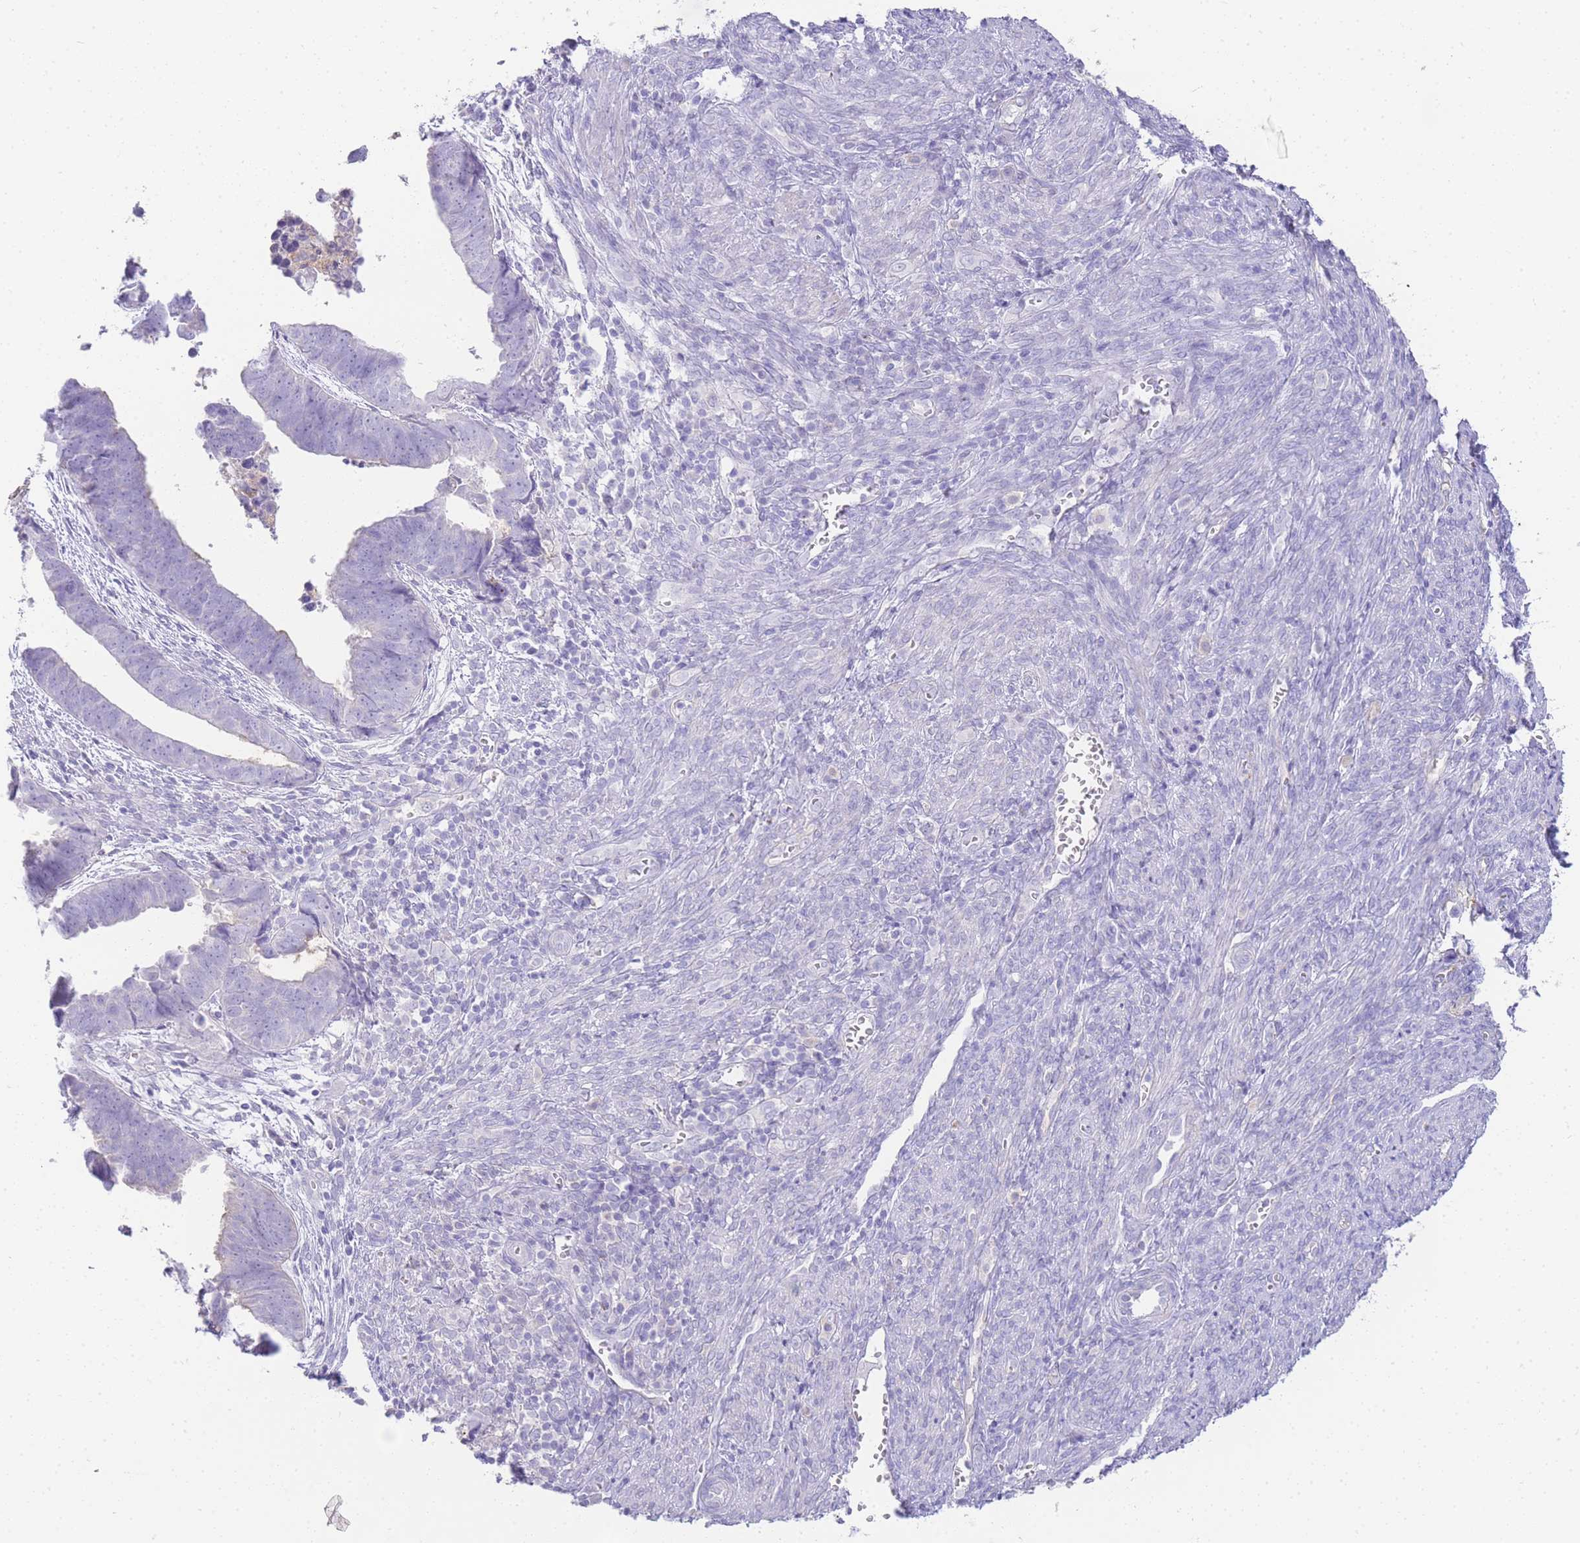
{"staining": {"intensity": "negative", "quantity": "none", "location": "none"}, "tissue": "endometrial cancer", "cell_type": "Tumor cells", "image_type": "cancer", "snomed": [{"axis": "morphology", "description": "Adenocarcinoma, NOS"}, {"axis": "topography", "description": "Endometrium"}], "caption": "This is an IHC image of human endometrial cancer. There is no staining in tumor cells.", "gene": "DPP4", "patient": {"sex": "female", "age": 75}}